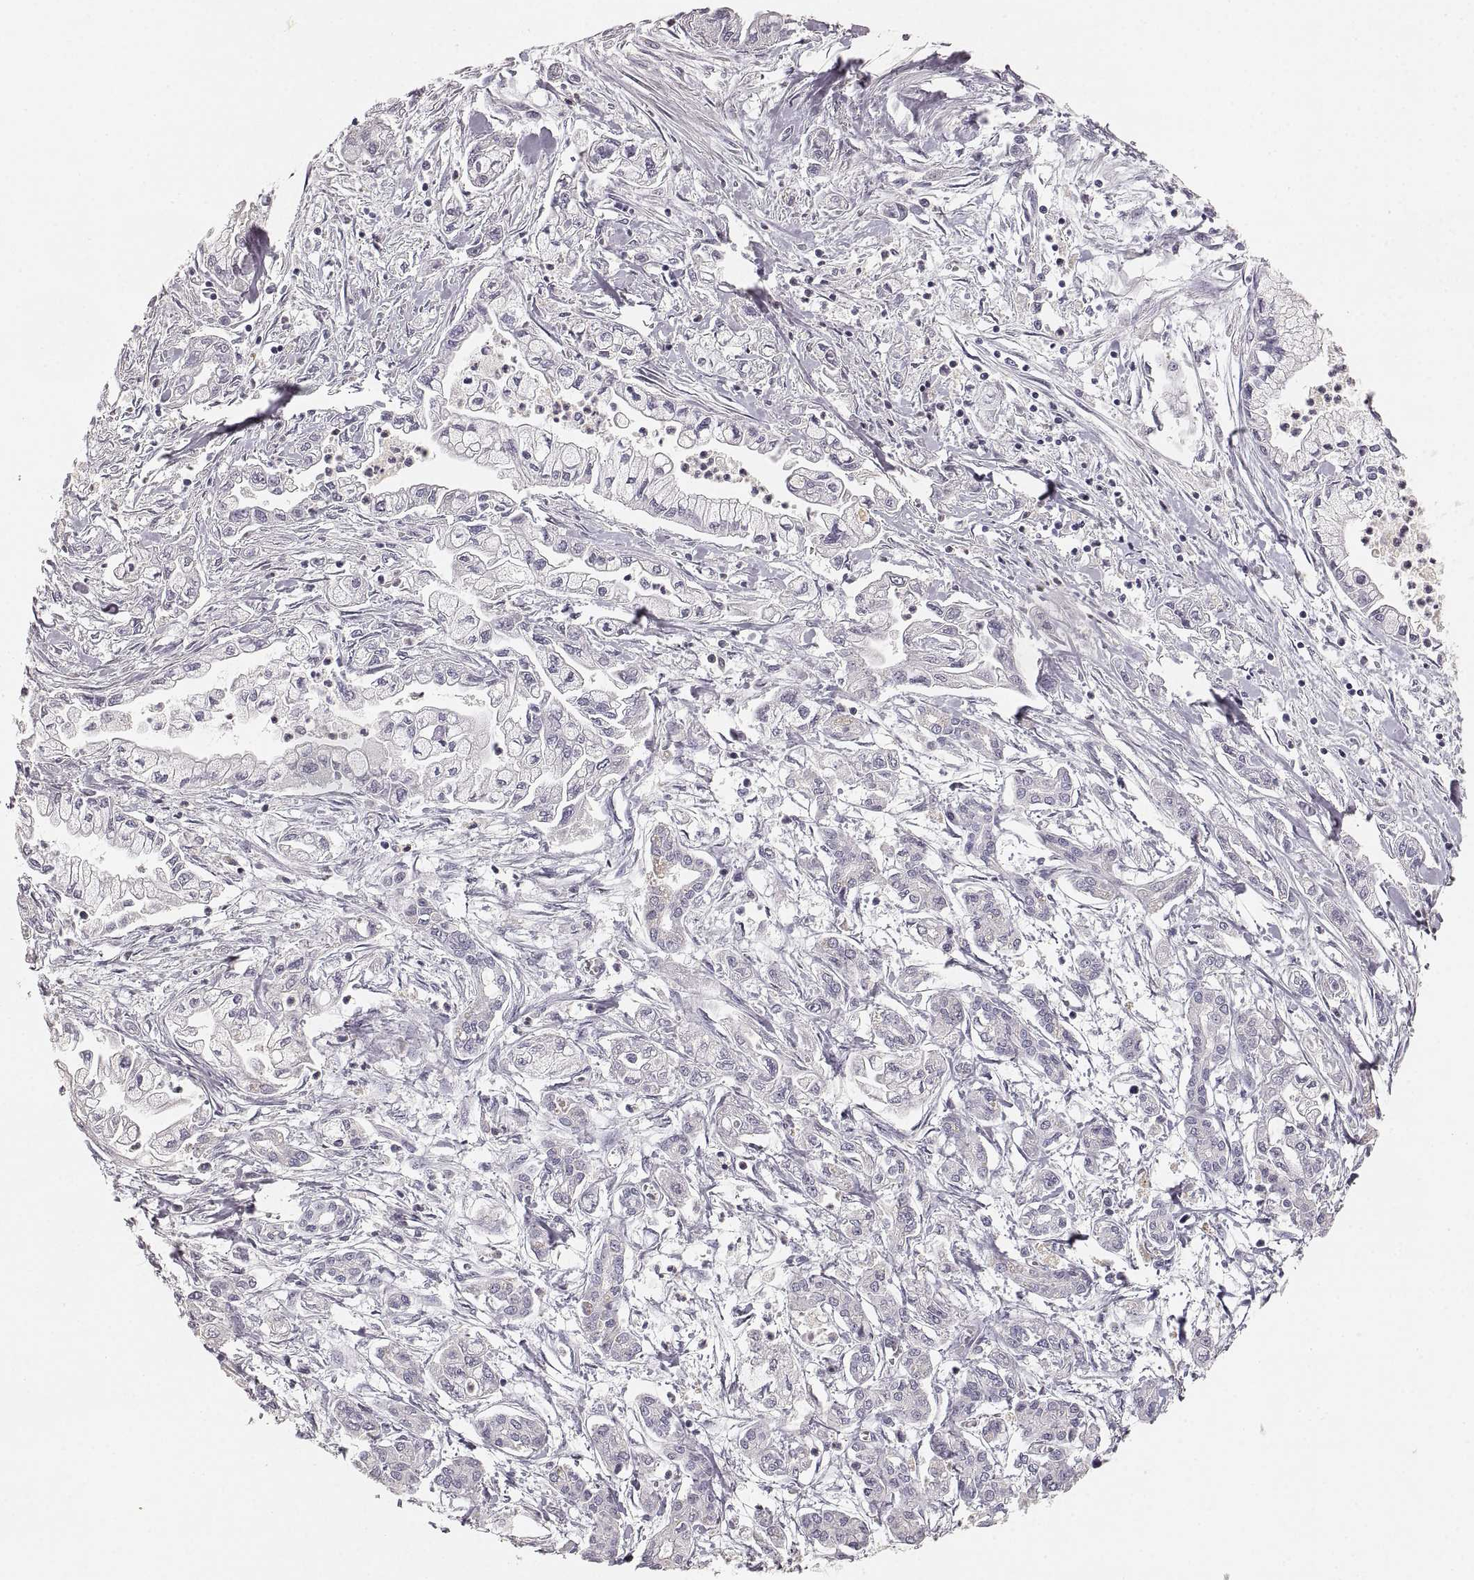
{"staining": {"intensity": "negative", "quantity": "none", "location": "none"}, "tissue": "pancreatic cancer", "cell_type": "Tumor cells", "image_type": "cancer", "snomed": [{"axis": "morphology", "description": "Adenocarcinoma, NOS"}, {"axis": "topography", "description": "Pancreas"}], "caption": "Pancreatic adenocarcinoma was stained to show a protein in brown. There is no significant staining in tumor cells. (DAB (3,3'-diaminobenzidine) immunohistochemistry, high magnification).", "gene": "RUNDC3A", "patient": {"sex": "male", "age": 54}}